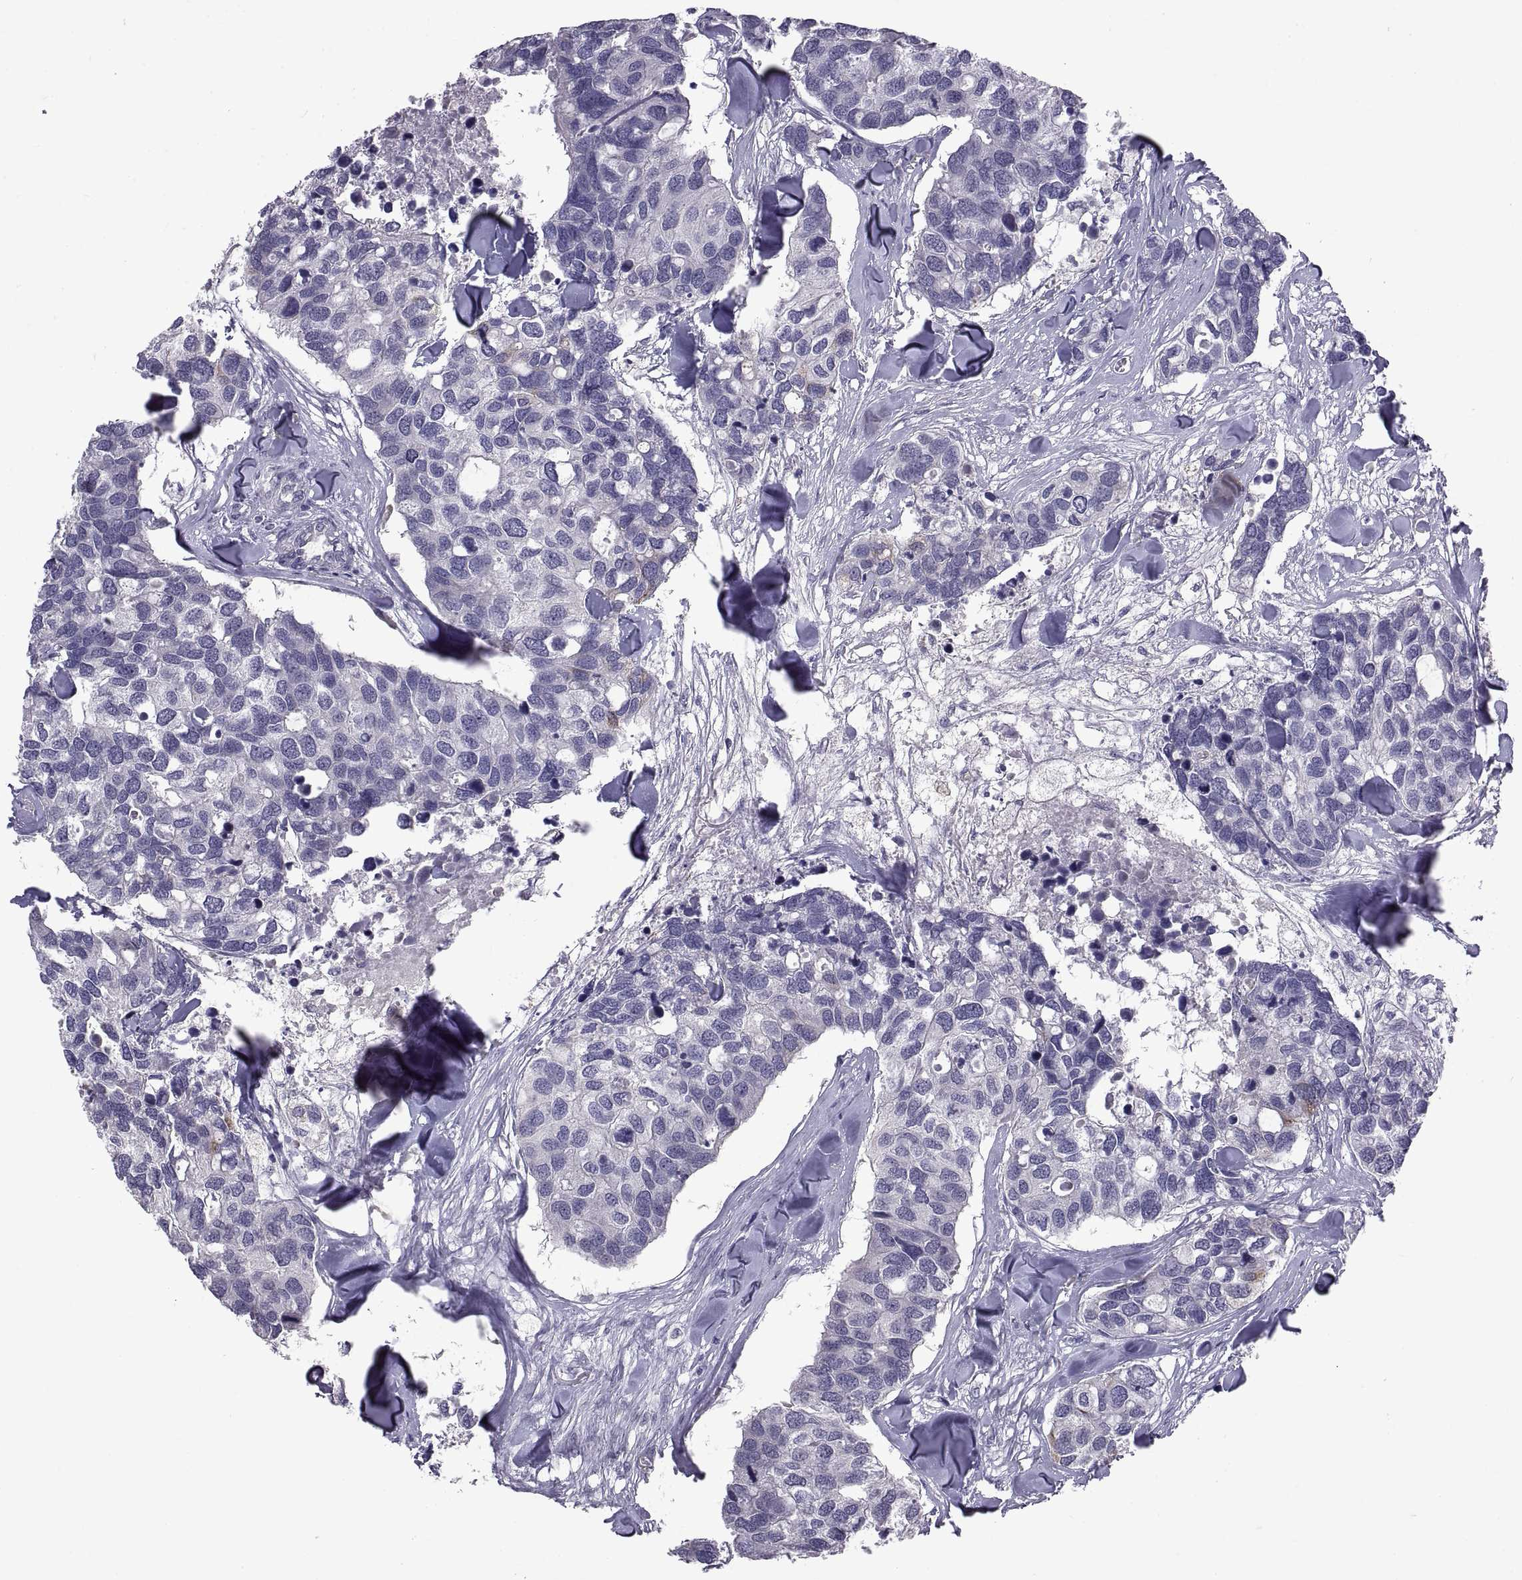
{"staining": {"intensity": "negative", "quantity": "none", "location": "none"}, "tissue": "breast cancer", "cell_type": "Tumor cells", "image_type": "cancer", "snomed": [{"axis": "morphology", "description": "Duct carcinoma"}, {"axis": "topography", "description": "Breast"}], "caption": "Immunohistochemistry micrograph of neoplastic tissue: breast cancer (intraductal carcinoma) stained with DAB (3,3'-diaminobenzidine) shows no significant protein staining in tumor cells. (Stains: DAB (3,3'-diaminobenzidine) immunohistochemistry (IHC) with hematoxylin counter stain, Microscopy: brightfield microscopy at high magnification).", "gene": "NPTX2", "patient": {"sex": "female", "age": 83}}